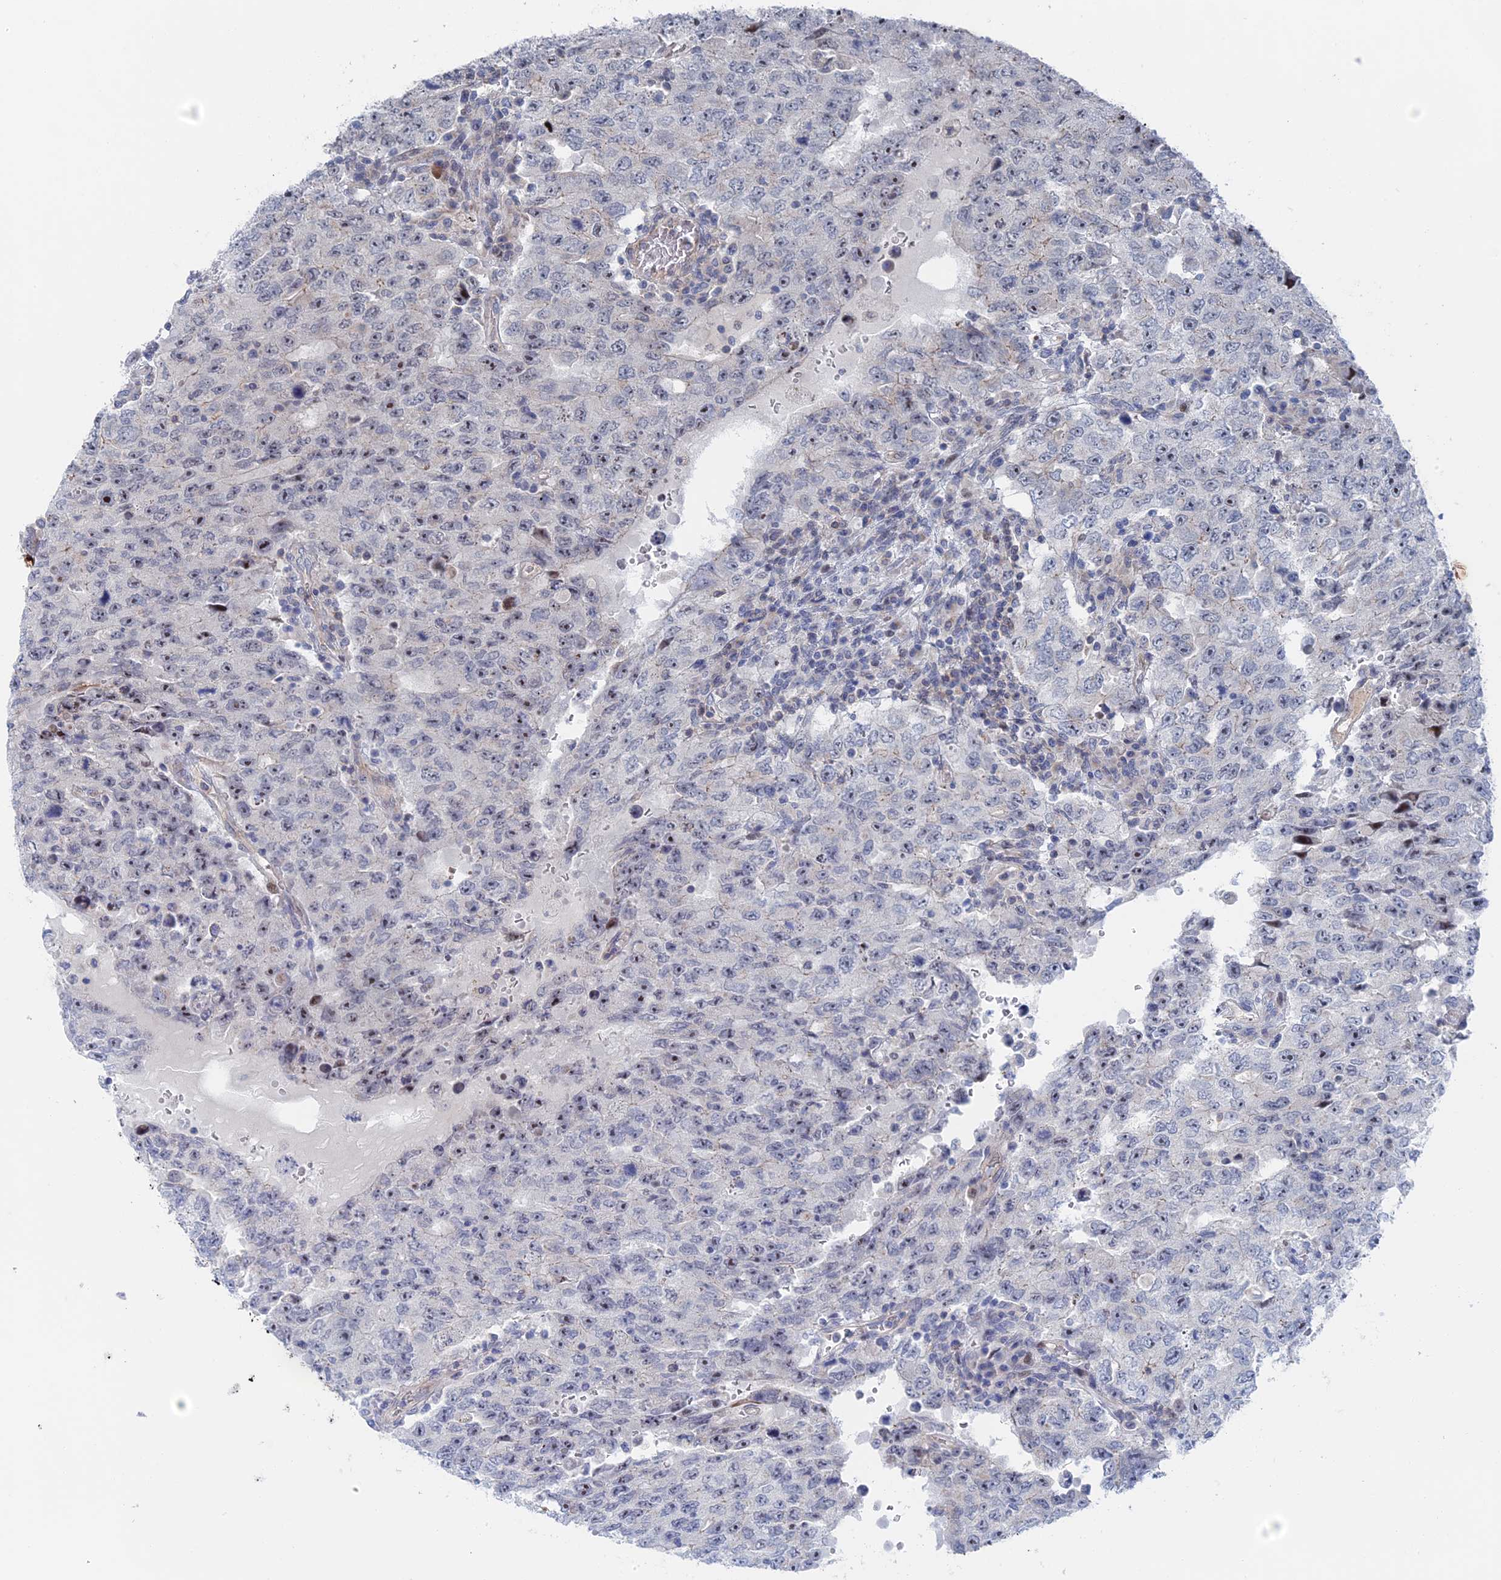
{"staining": {"intensity": "negative", "quantity": "none", "location": "none"}, "tissue": "testis cancer", "cell_type": "Tumor cells", "image_type": "cancer", "snomed": [{"axis": "morphology", "description": "Carcinoma, Embryonal, NOS"}, {"axis": "topography", "description": "Testis"}], "caption": "A micrograph of testis embryonal carcinoma stained for a protein displays no brown staining in tumor cells.", "gene": "IL7", "patient": {"sex": "male", "age": 26}}